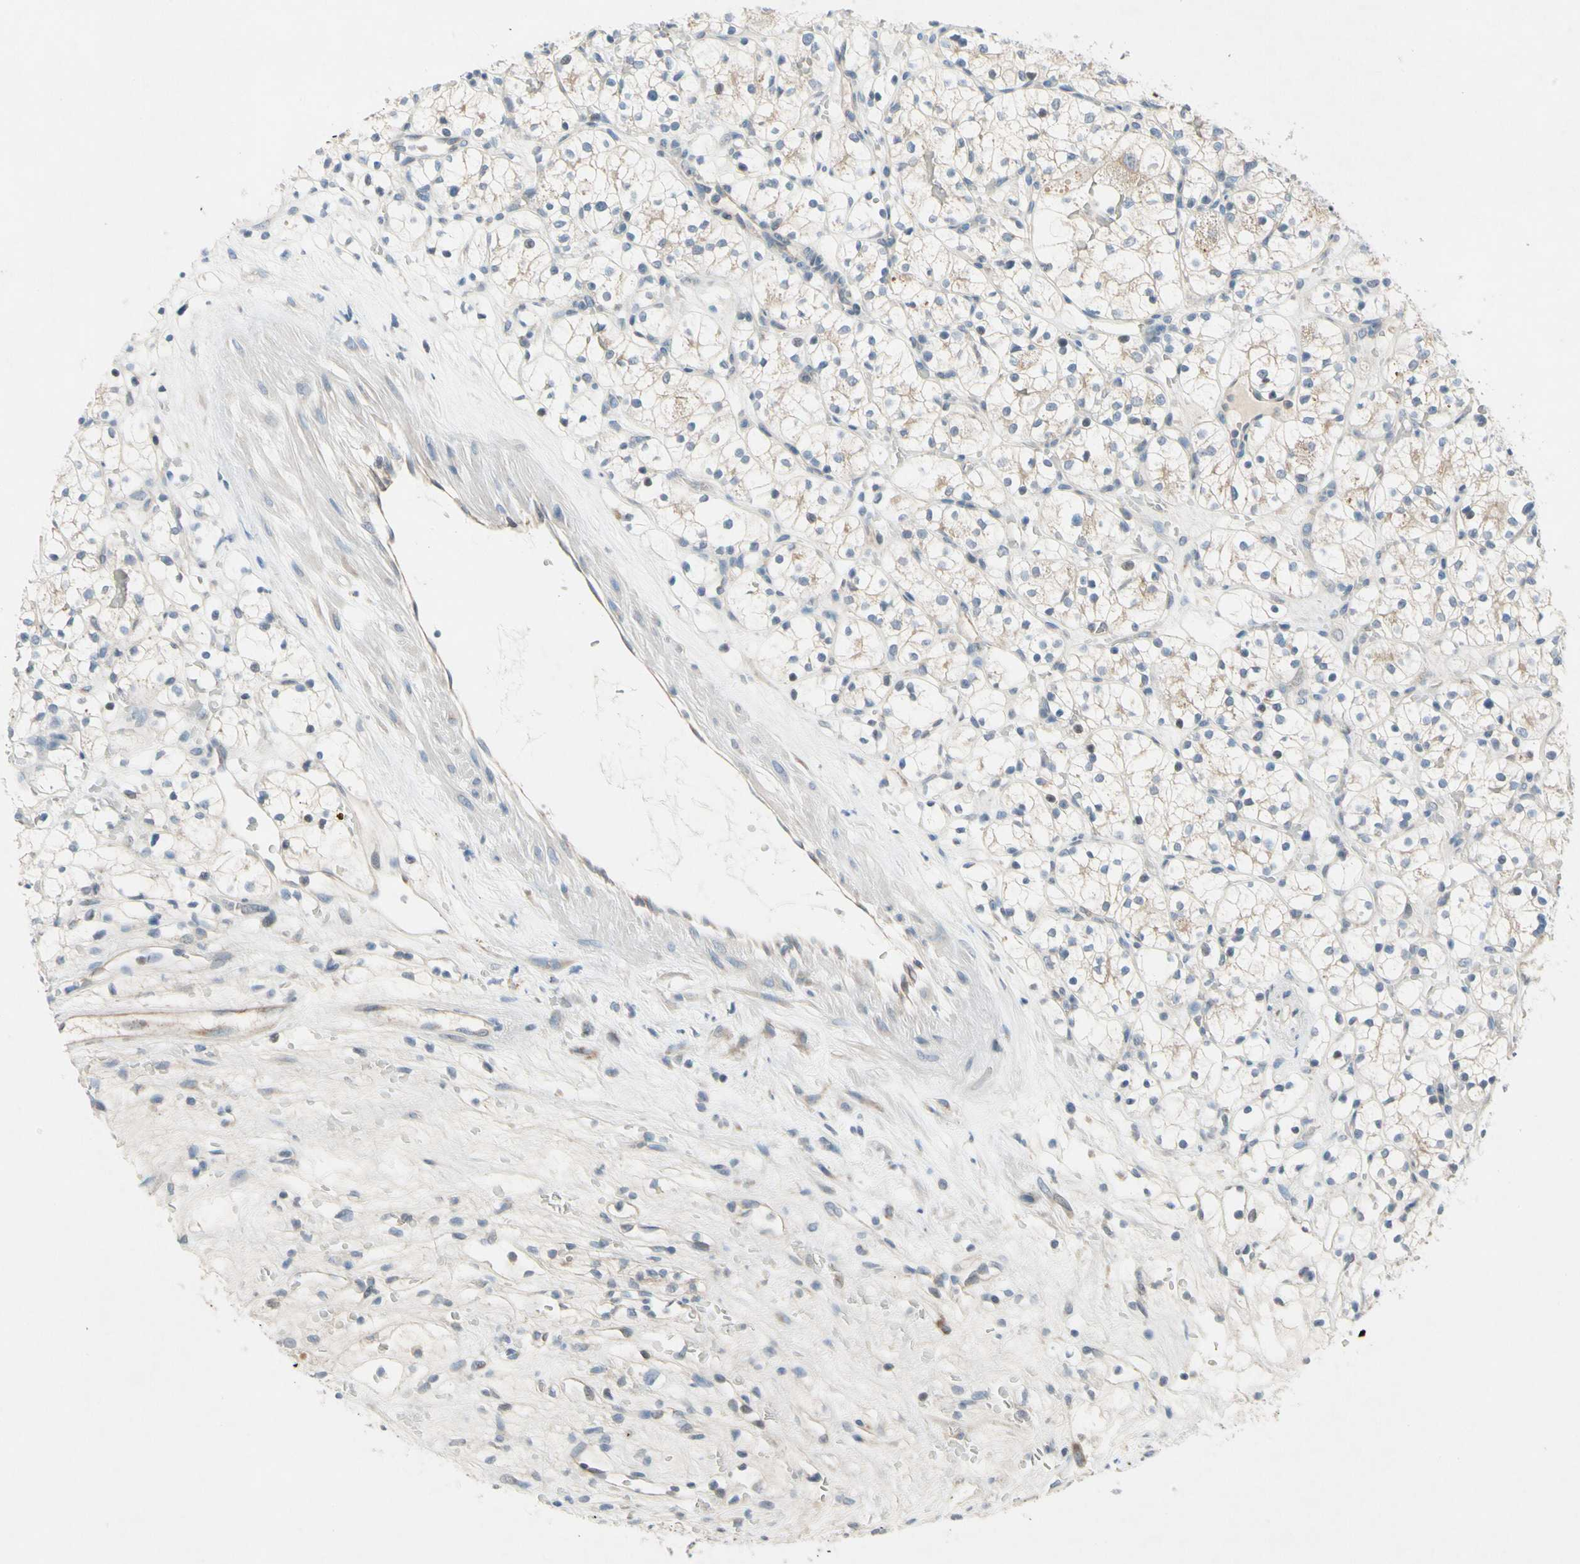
{"staining": {"intensity": "weak", "quantity": "25%-75%", "location": "cytoplasmic/membranous"}, "tissue": "renal cancer", "cell_type": "Tumor cells", "image_type": "cancer", "snomed": [{"axis": "morphology", "description": "Adenocarcinoma, NOS"}, {"axis": "topography", "description": "Kidney"}], "caption": "Weak cytoplasmic/membranous positivity for a protein is seen in approximately 25%-75% of tumor cells of renal cancer (adenocarcinoma) using IHC.", "gene": "PIP5K1B", "patient": {"sex": "female", "age": 60}}